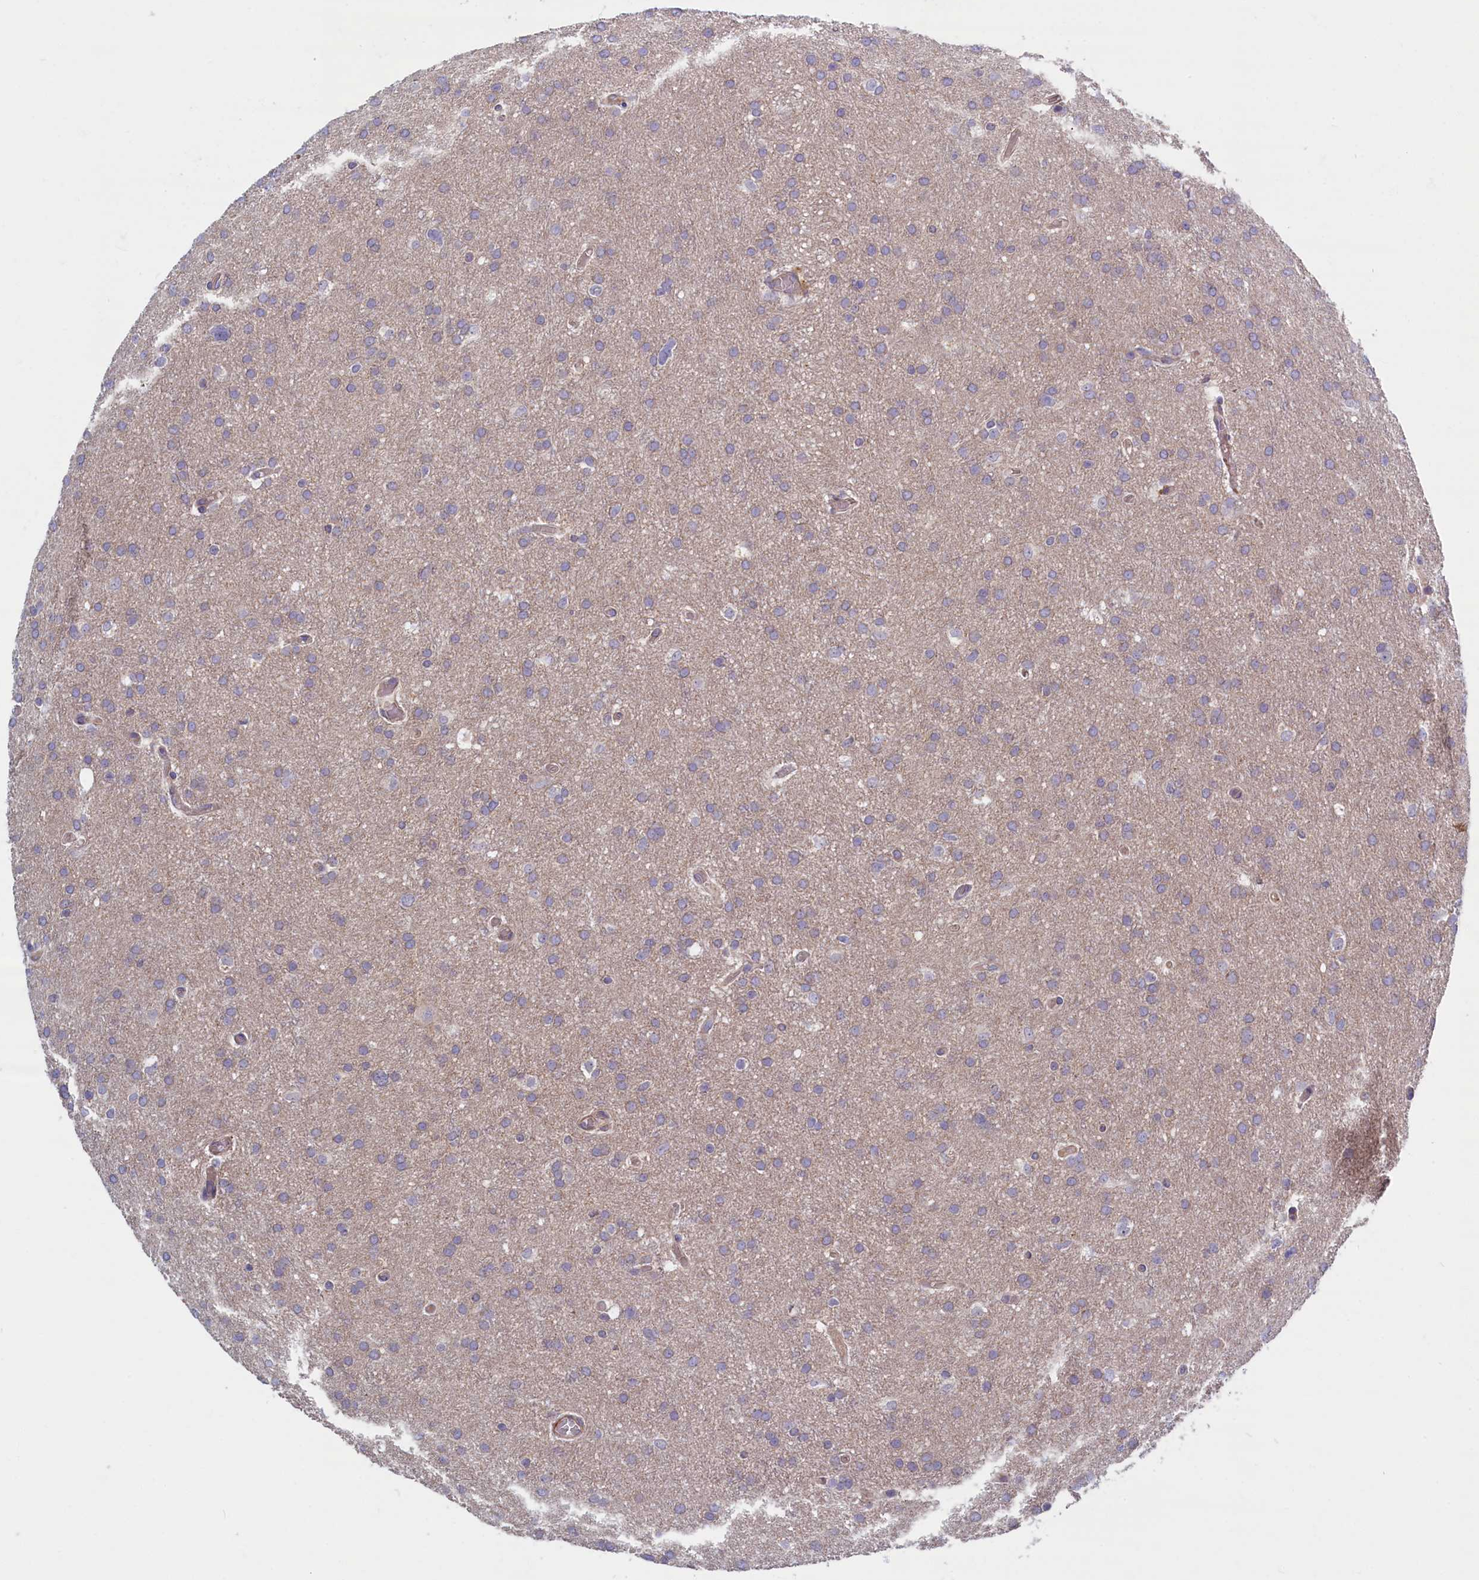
{"staining": {"intensity": "negative", "quantity": "none", "location": "none"}, "tissue": "glioma", "cell_type": "Tumor cells", "image_type": "cancer", "snomed": [{"axis": "morphology", "description": "Glioma, malignant, High grade"}, {"axis": "topography", "description": "Cerebral cortex"}], "caption": "The image demonstrates no significant staining in tumor cells of malignant high-grade glioma.", "gene": "TRPM4", "patient": {"sex": "female", "age": 36}}